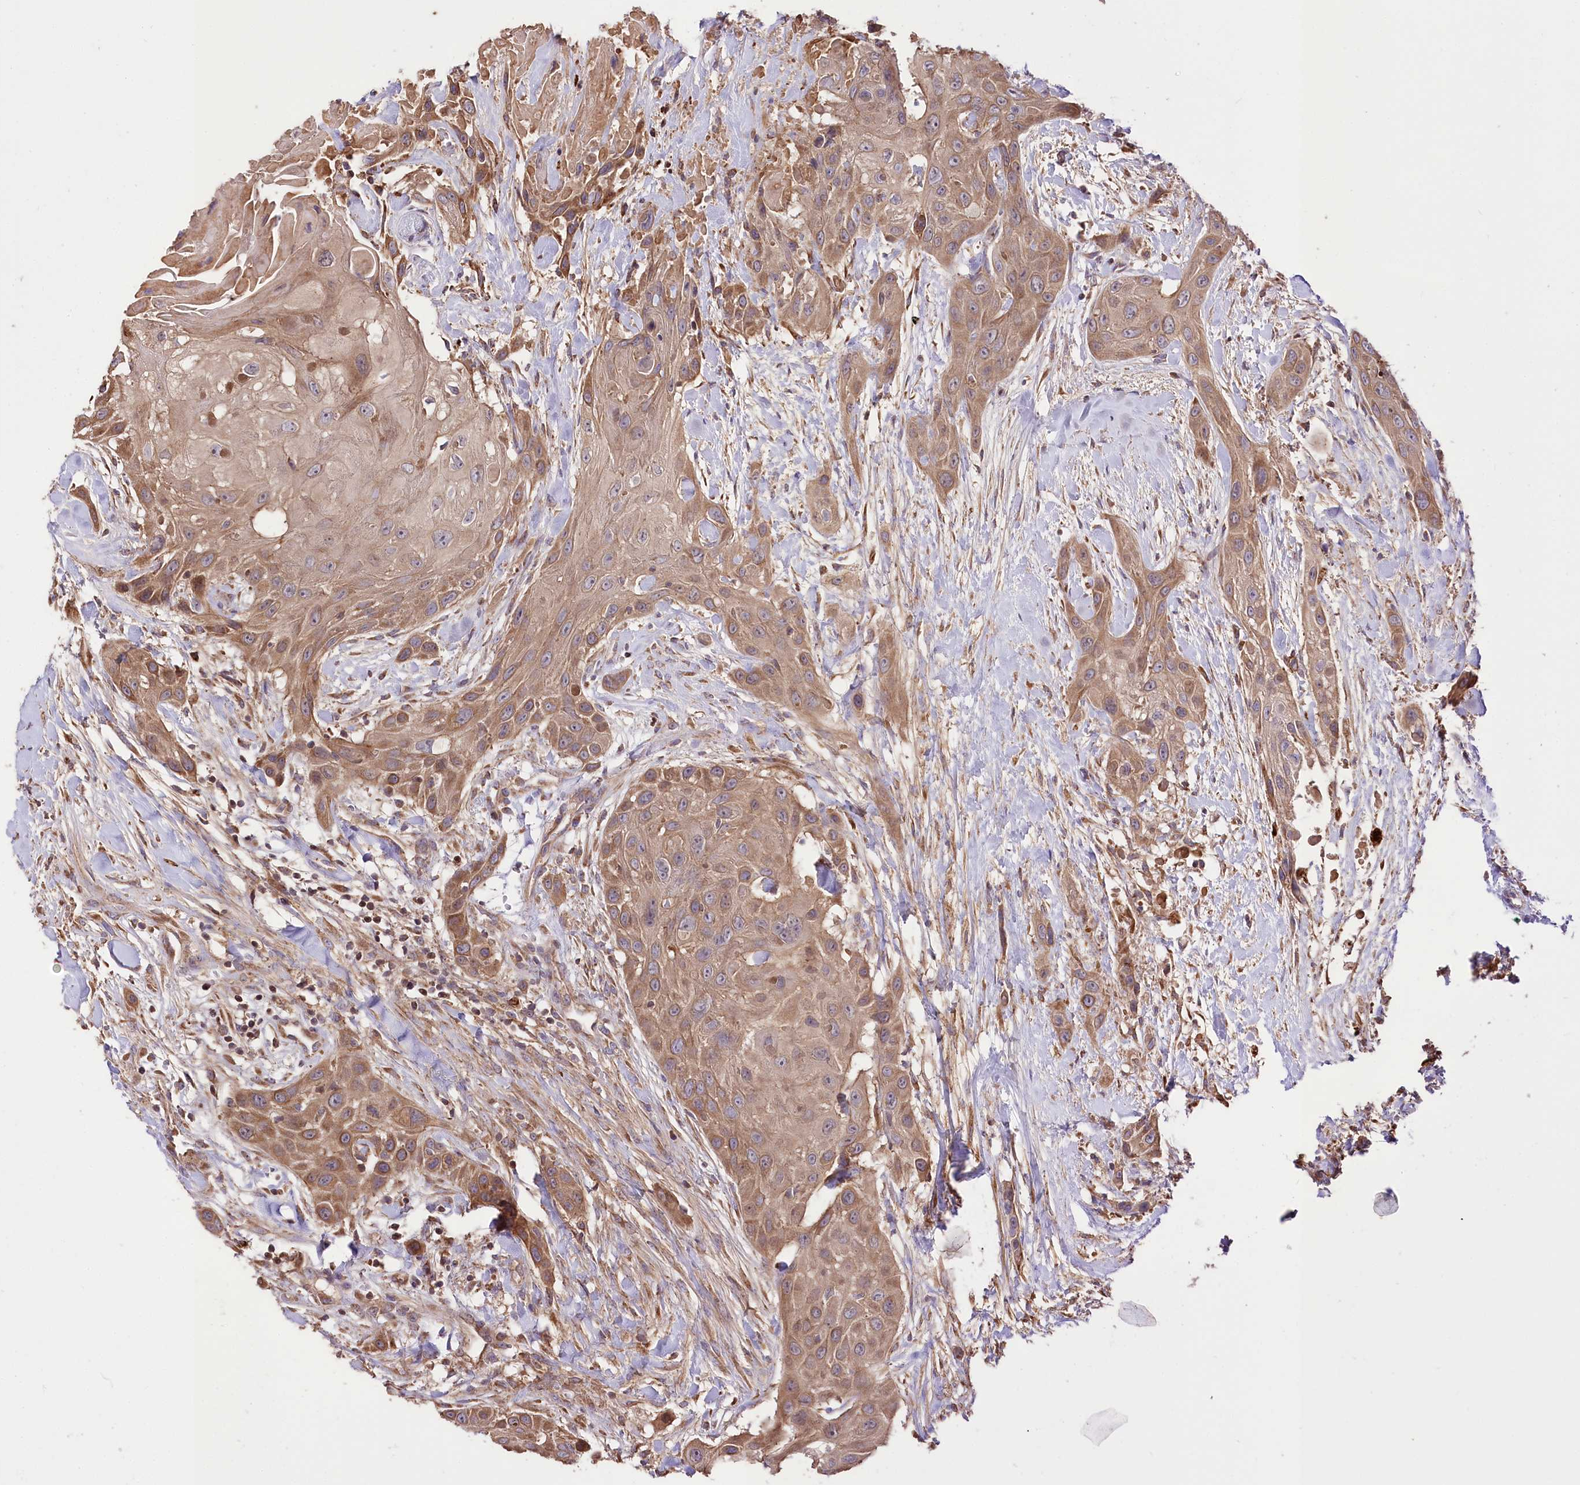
{"staining": {"intensity": "moderate", "quantity": ">75%", "location": "cytoplasmic/membranous"}, "tissue": "head and neck cancer", "cell_type": "Tumor cells", "image_type": "cancer", "snomed": [{"axis": "morphology", "description": "Squamous cell carcinoma, NOS"}, {"axis": "topography", "description": "Head-Neck"}], "caption": "Head and neck cancer (squamous cell carcinoma) stained with a protein marker reveals moderate staining in tumor cells.", "gene": "WWC1", "patient": {"sex": "male", "age": 81}}